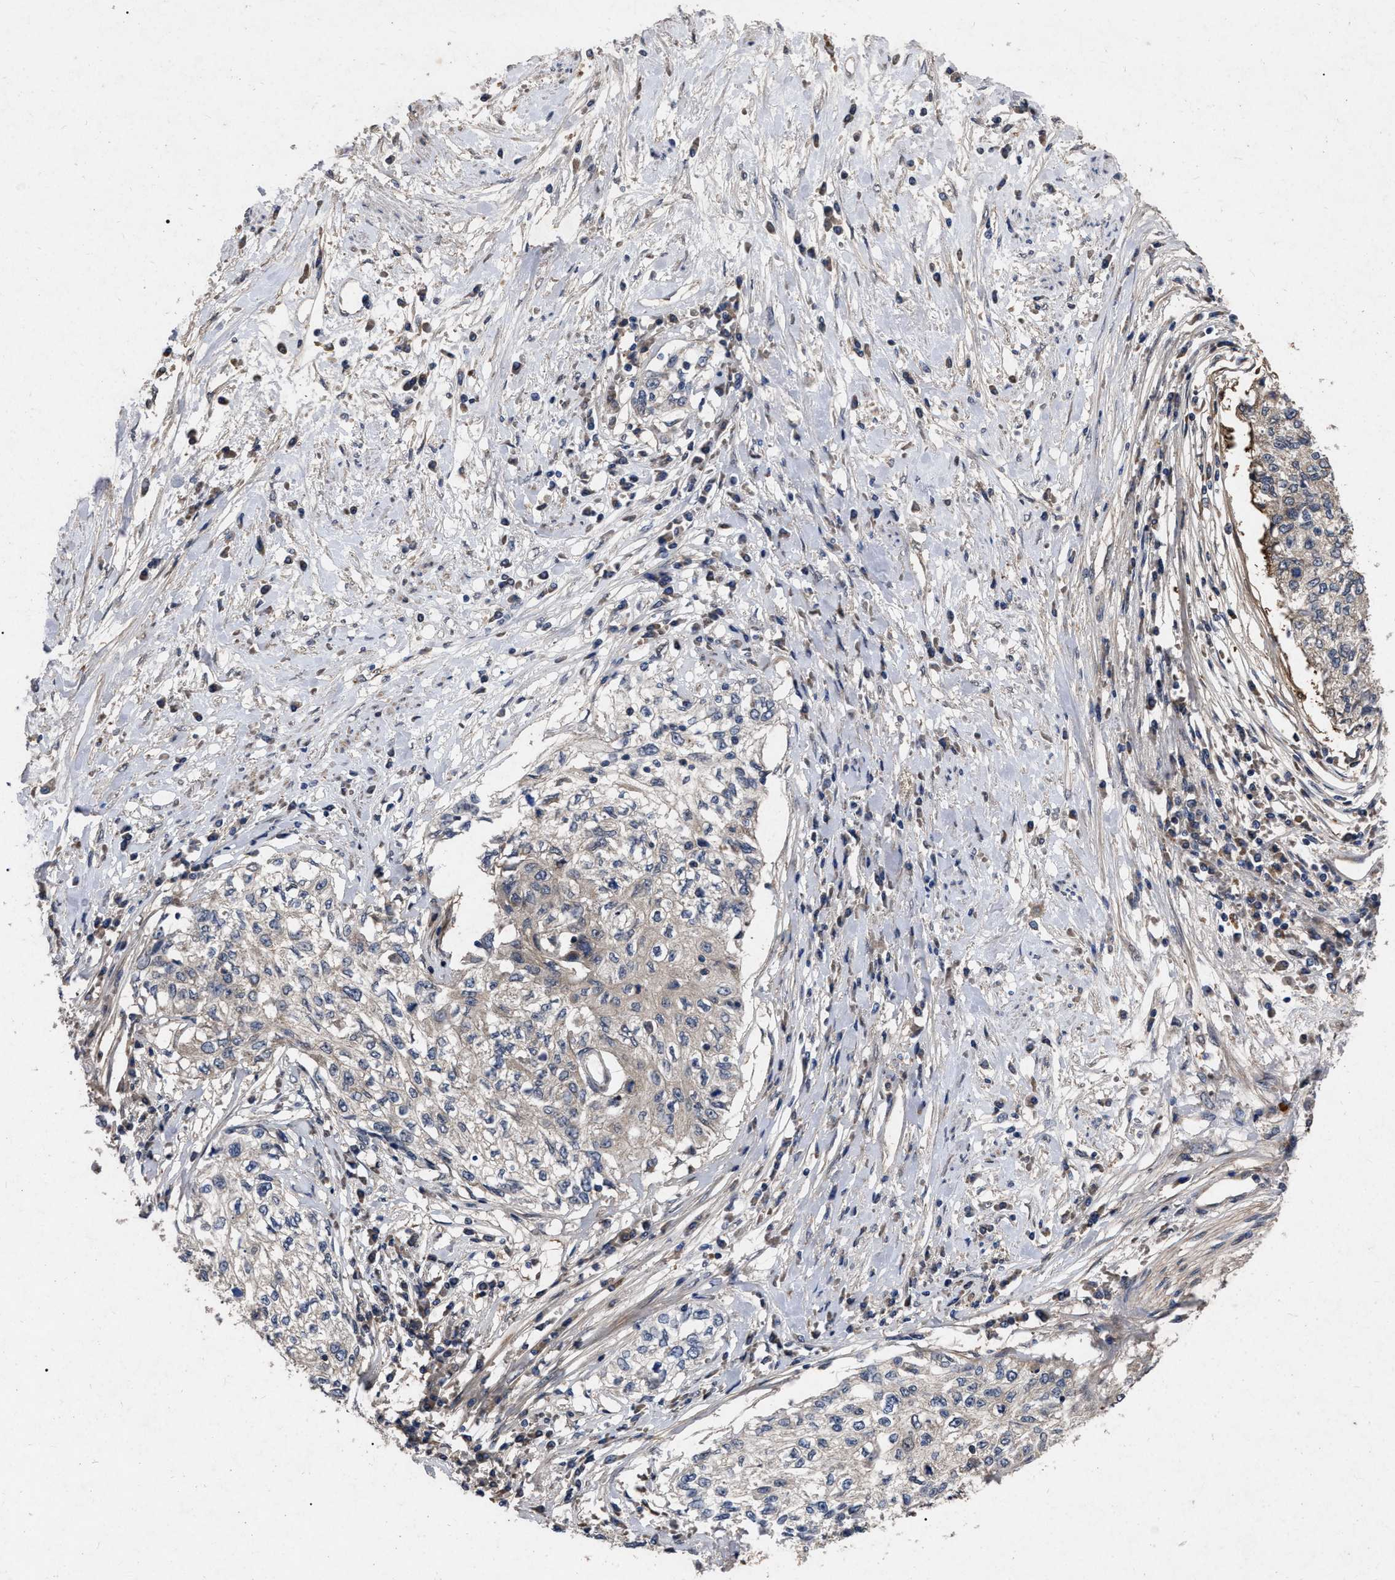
{"staining": {"intensity": "weak", "quantity": "<25%", "location": "cytoplasmic/membranous"}, "tissue": "cervical cancer", "cell_type": "Tumor cells", "image_type": "cancer", "snomed": [{"axis": "morphology", "description": "Squamous cell carcinoma, NOS"}, {"axis": "topography", "description": "Cervix"}], "caption": "Cervical squamous cell carcinoma was stained to show a protein in brown. There is no significant expression in tumor cells.", "gene": "CDKN2C", "patient": {"sex": "female", "age": 57}}